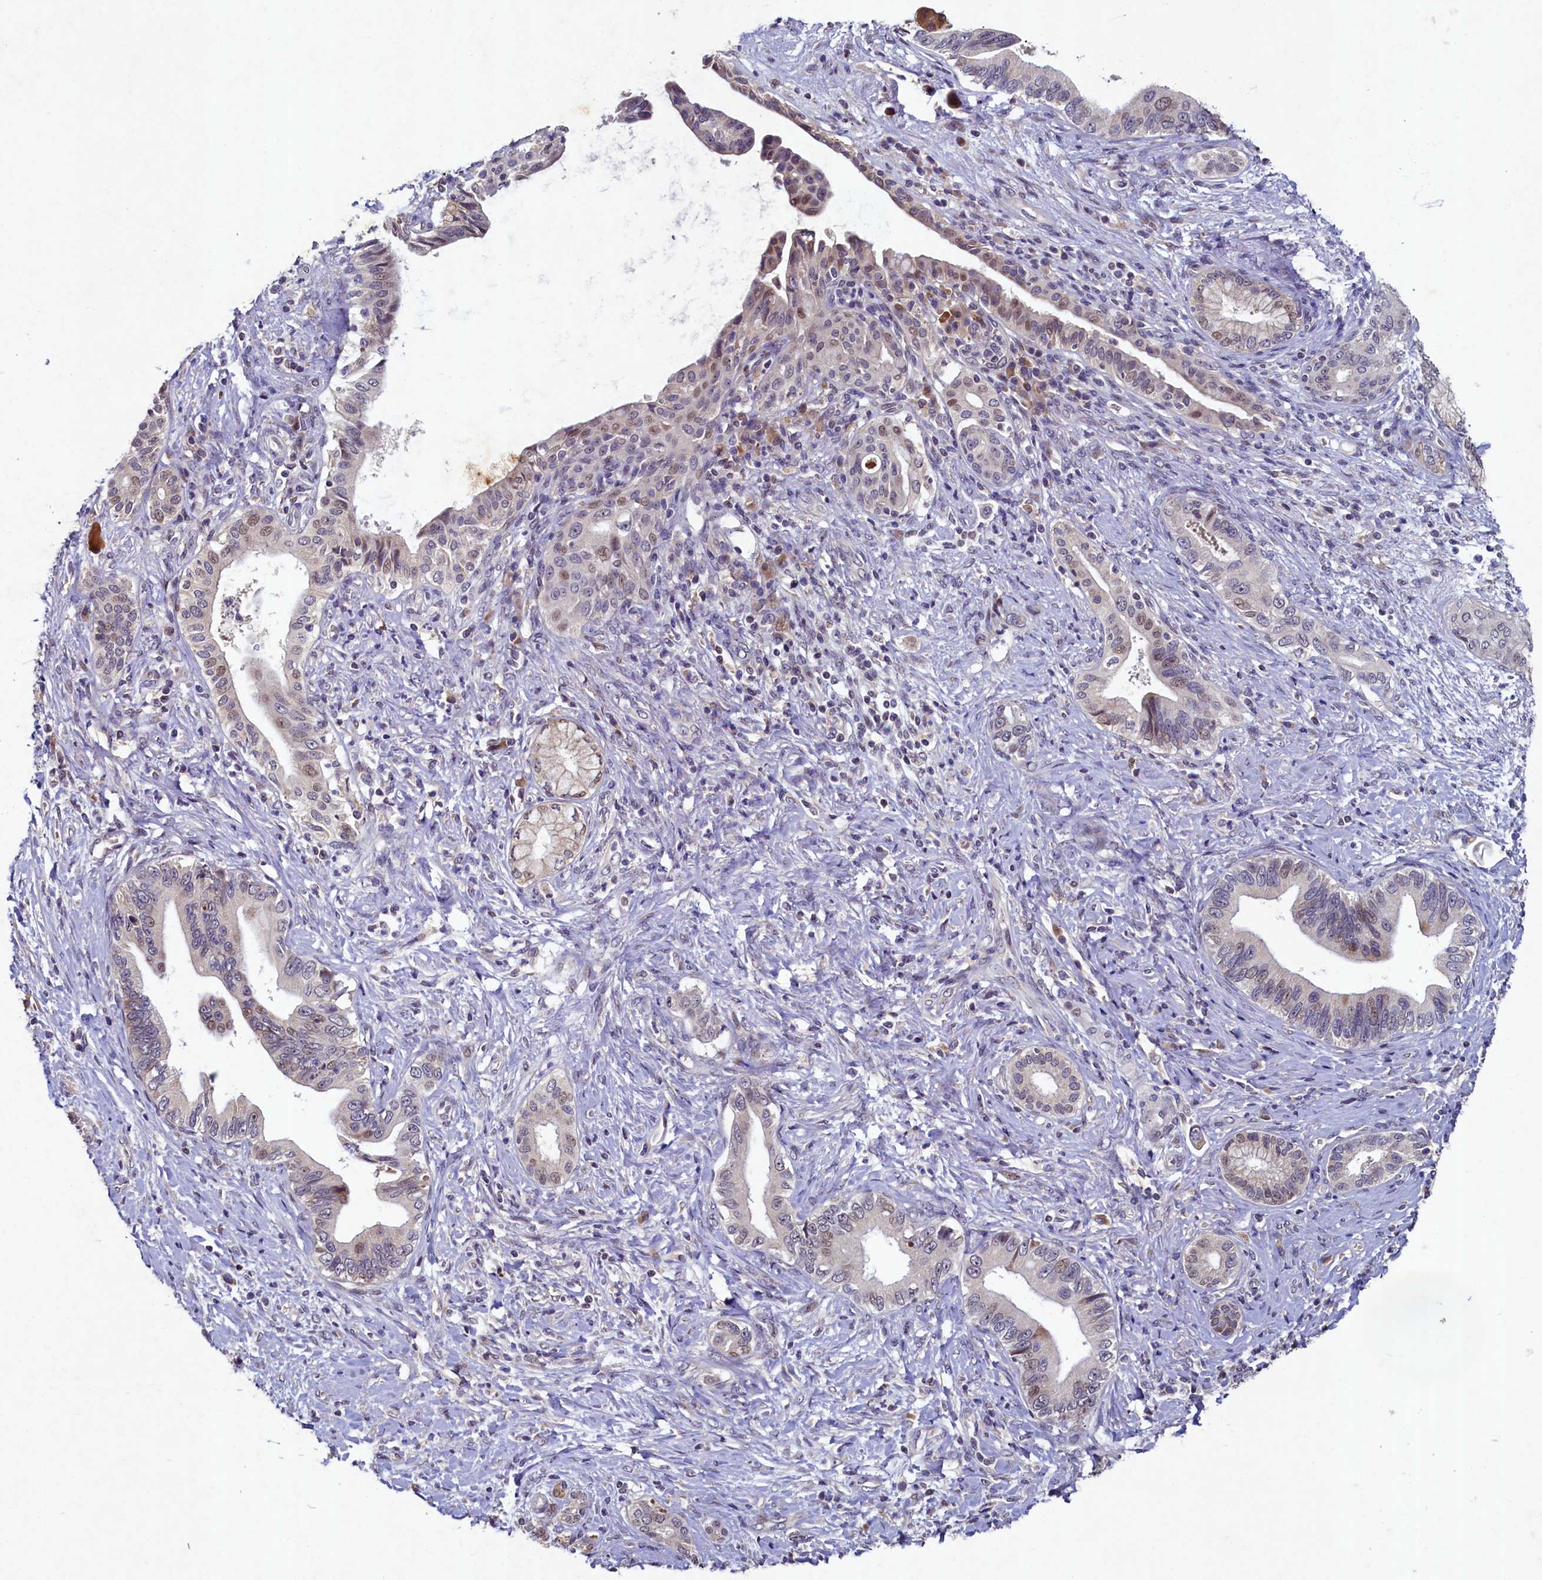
{"staining": {"intensity": "moderate", "quantity": "<25%", "location": "nuclear"}, "tissue": "pancreatic cancer", "cell_type": "Tumor cells", "image_type": "cancer", "snomed": [{"axis": "morphology", "description": "Adenocarcinoma, NOS"}, {"axis": "topography", "description": "Pancreas"}], "caption": "Immunohistochemical staining of human pancreatic cancer reveals low levels of moderate nuclear expression in approximately <25% of tumor cells.", "gene": "LATS2", "patient": {"sex": "female", "age": 55}}